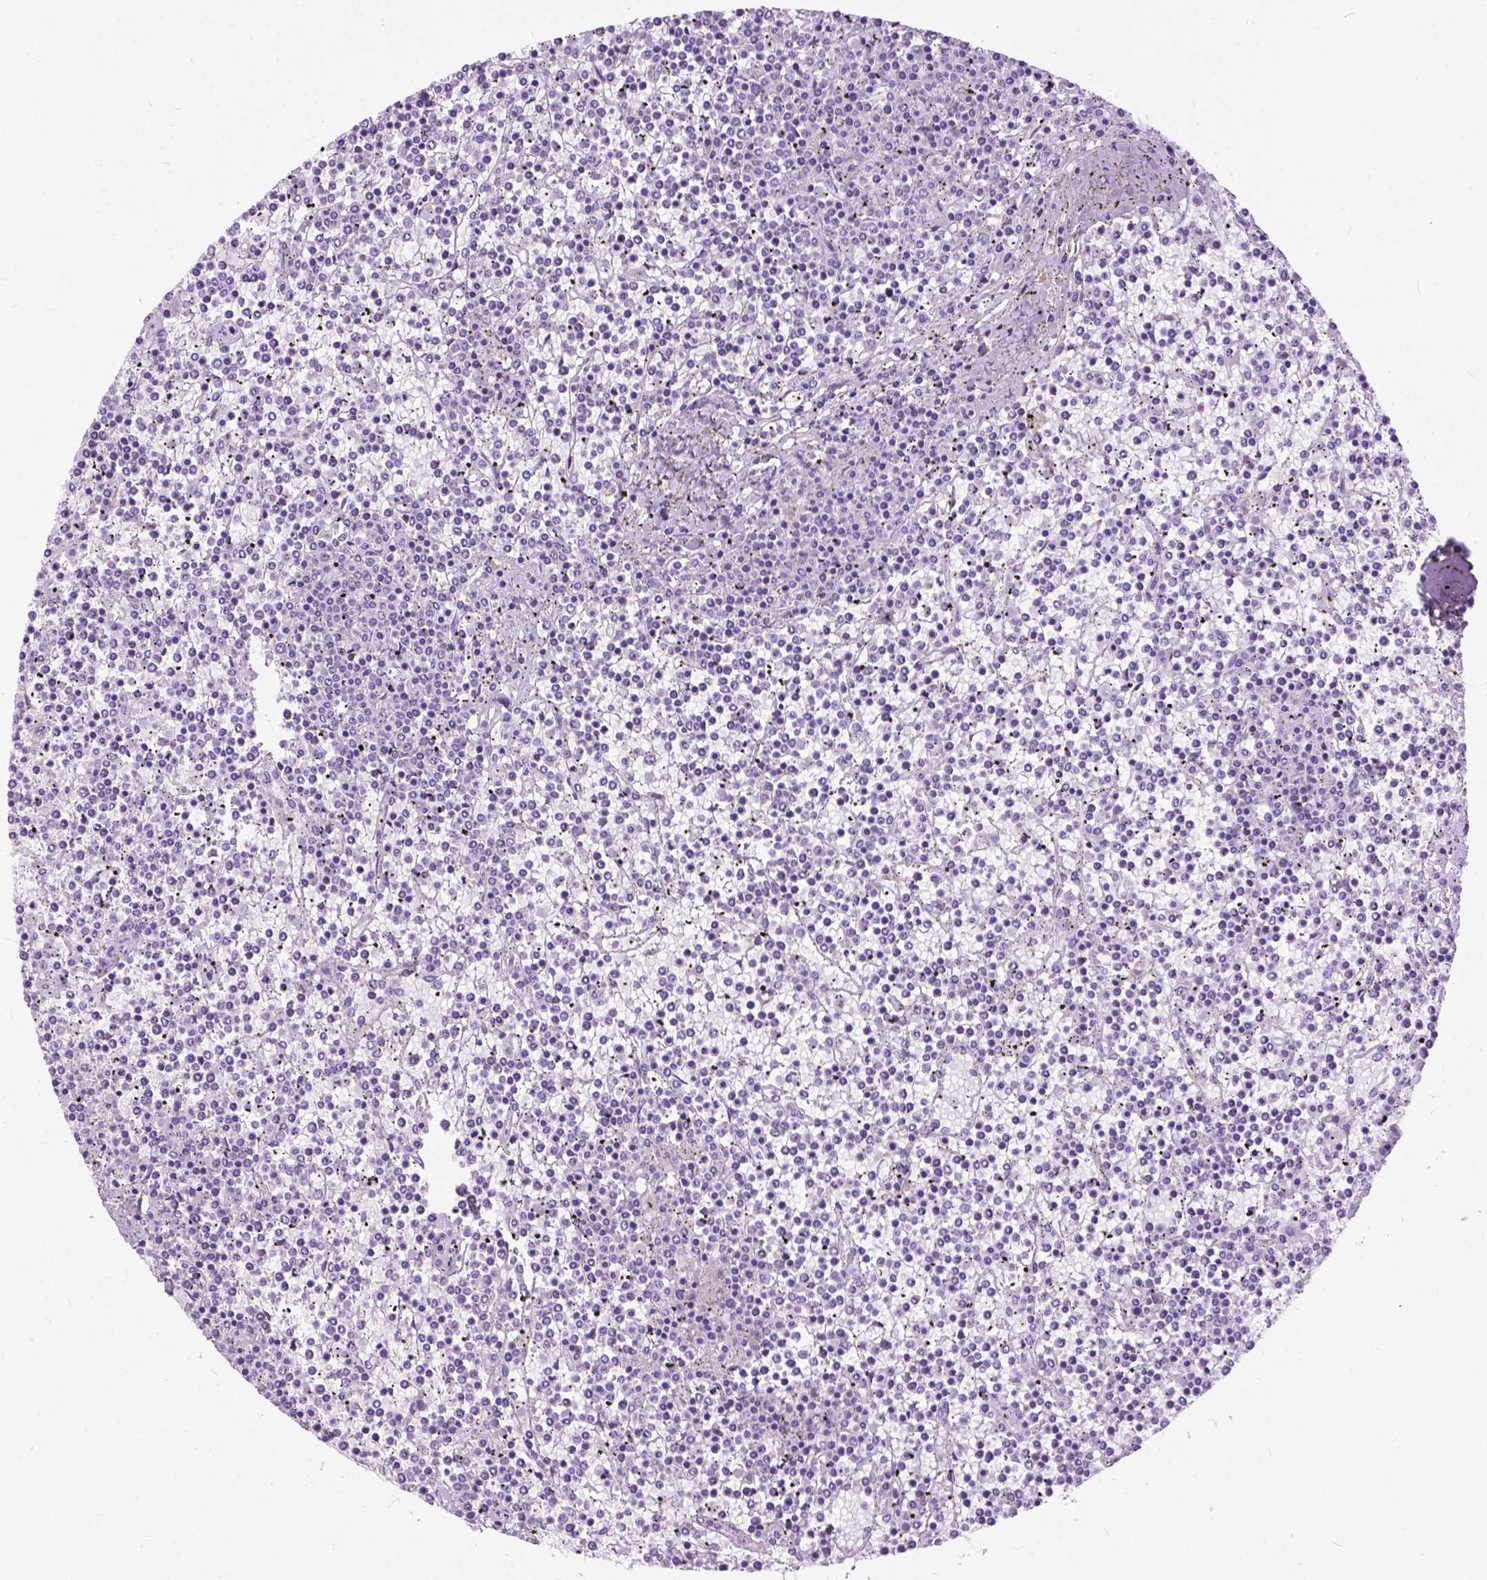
{"staining": {"intensity": "negative", "quantity": "none", "location": "none"}, "tissue": "lymphoma", "cell_type": "Tumor cells", "image_type": "cancer", "snomed": [{"axis": "morphology", "description": "Malignant lymphoma, non-Hodgkin's type, Low grade"}, {"axis": "topography", "description": "Spleen"}], "caption": "IHC histopathology image of human lymphoma stained for a protein (brown), which demonstrates no staining in tumor cells.", "gene": "APCDD1L", "patient": {"sex": "female", "age": 19}}